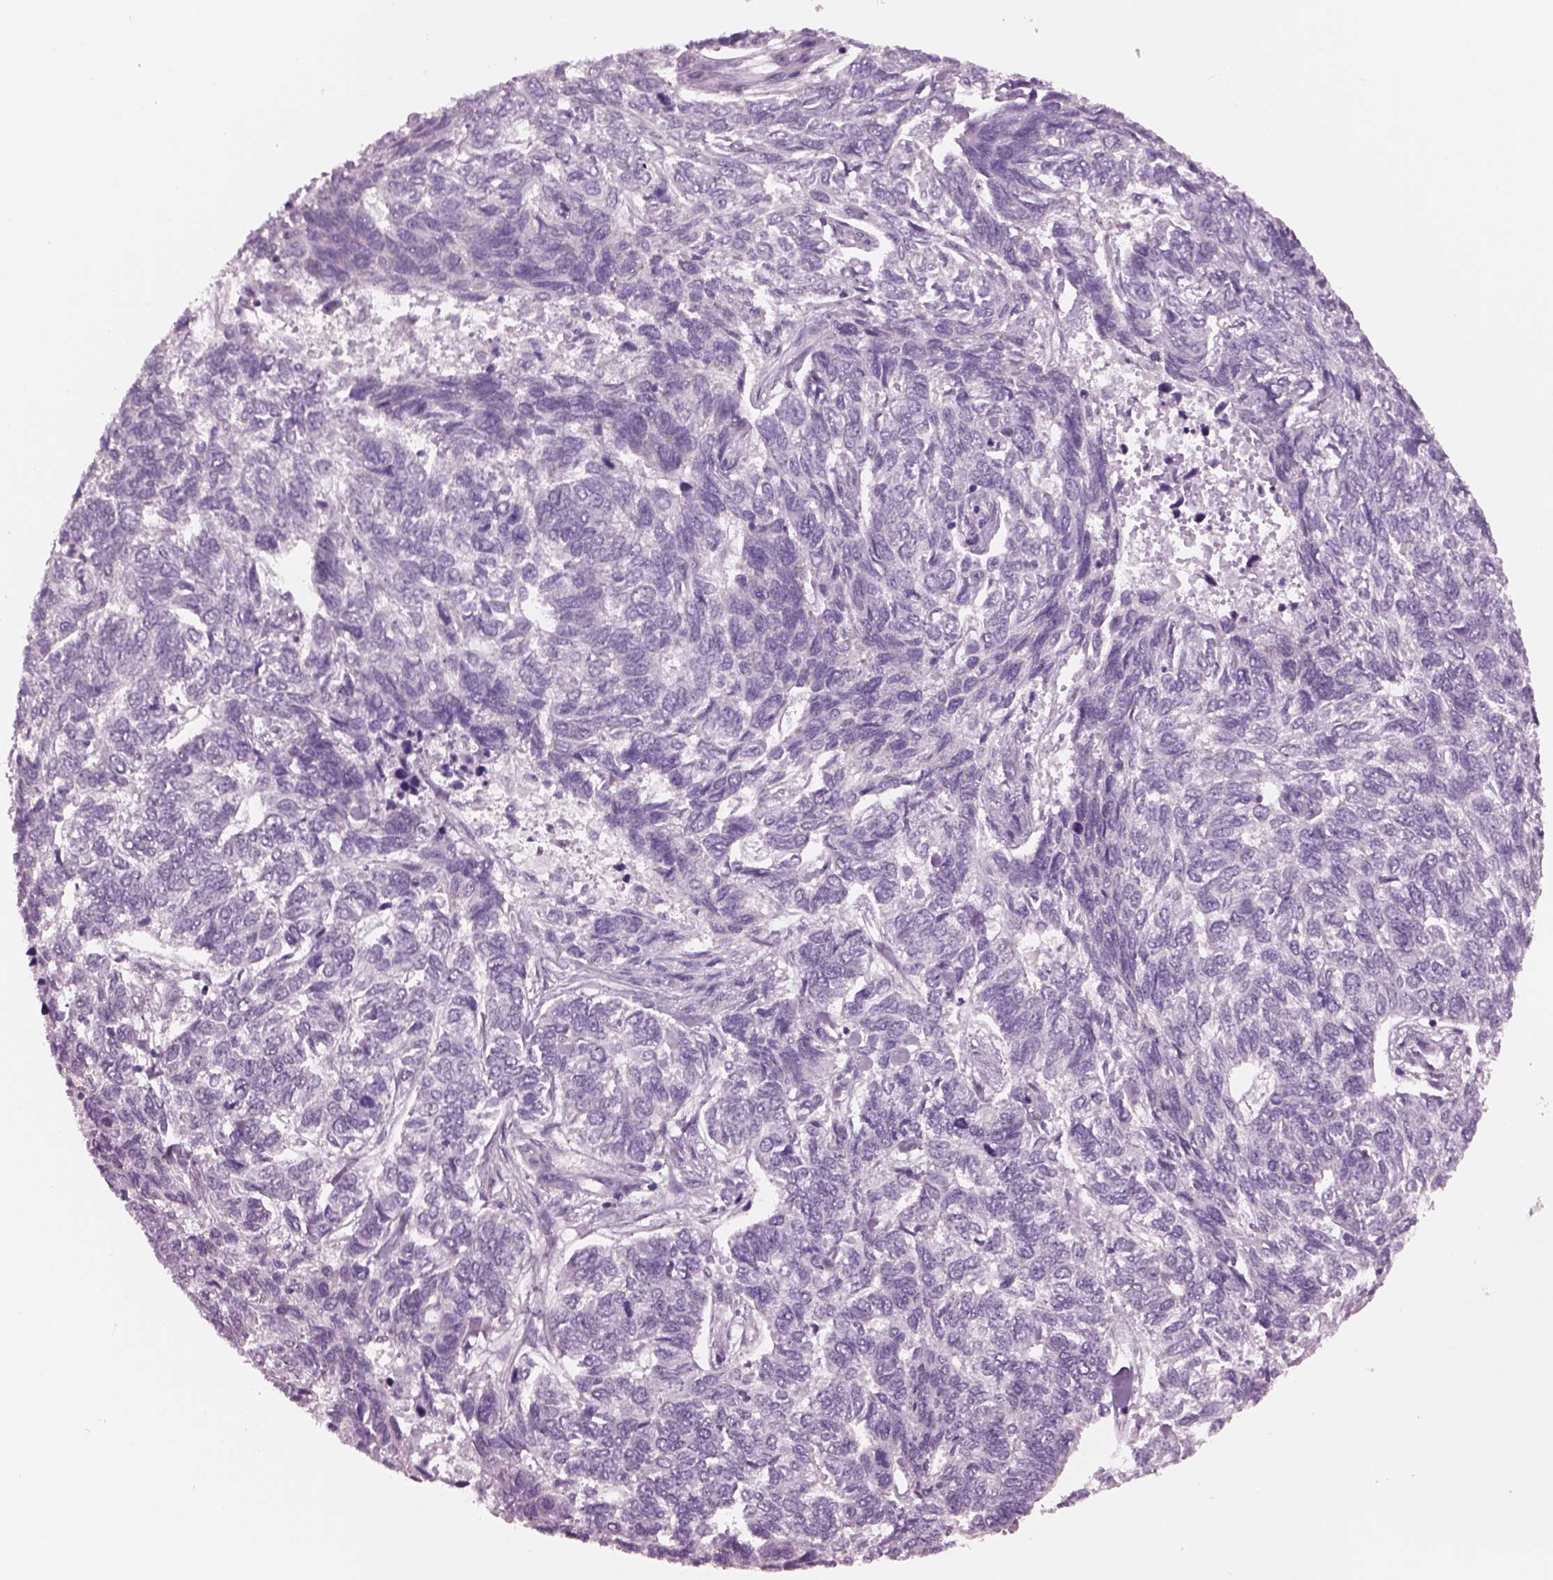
{"staining": {"intensity": "negative", "quantity": "none", "location": "none"}, "tissue": "skin cancer", "cell_type": "Tumor cells", "image_type": "cancer", "snomed": [{"axis": "morphology", "description": "Basal cell carcinoma"}, {"axis": "topography", "description": "Skin"}], "caption": "There is no significant positivity in tumor cells of skin cancer (basal cell carcinoma).", "gene": "CYLC1", "patient": {"sex": "female", "age": 65}}